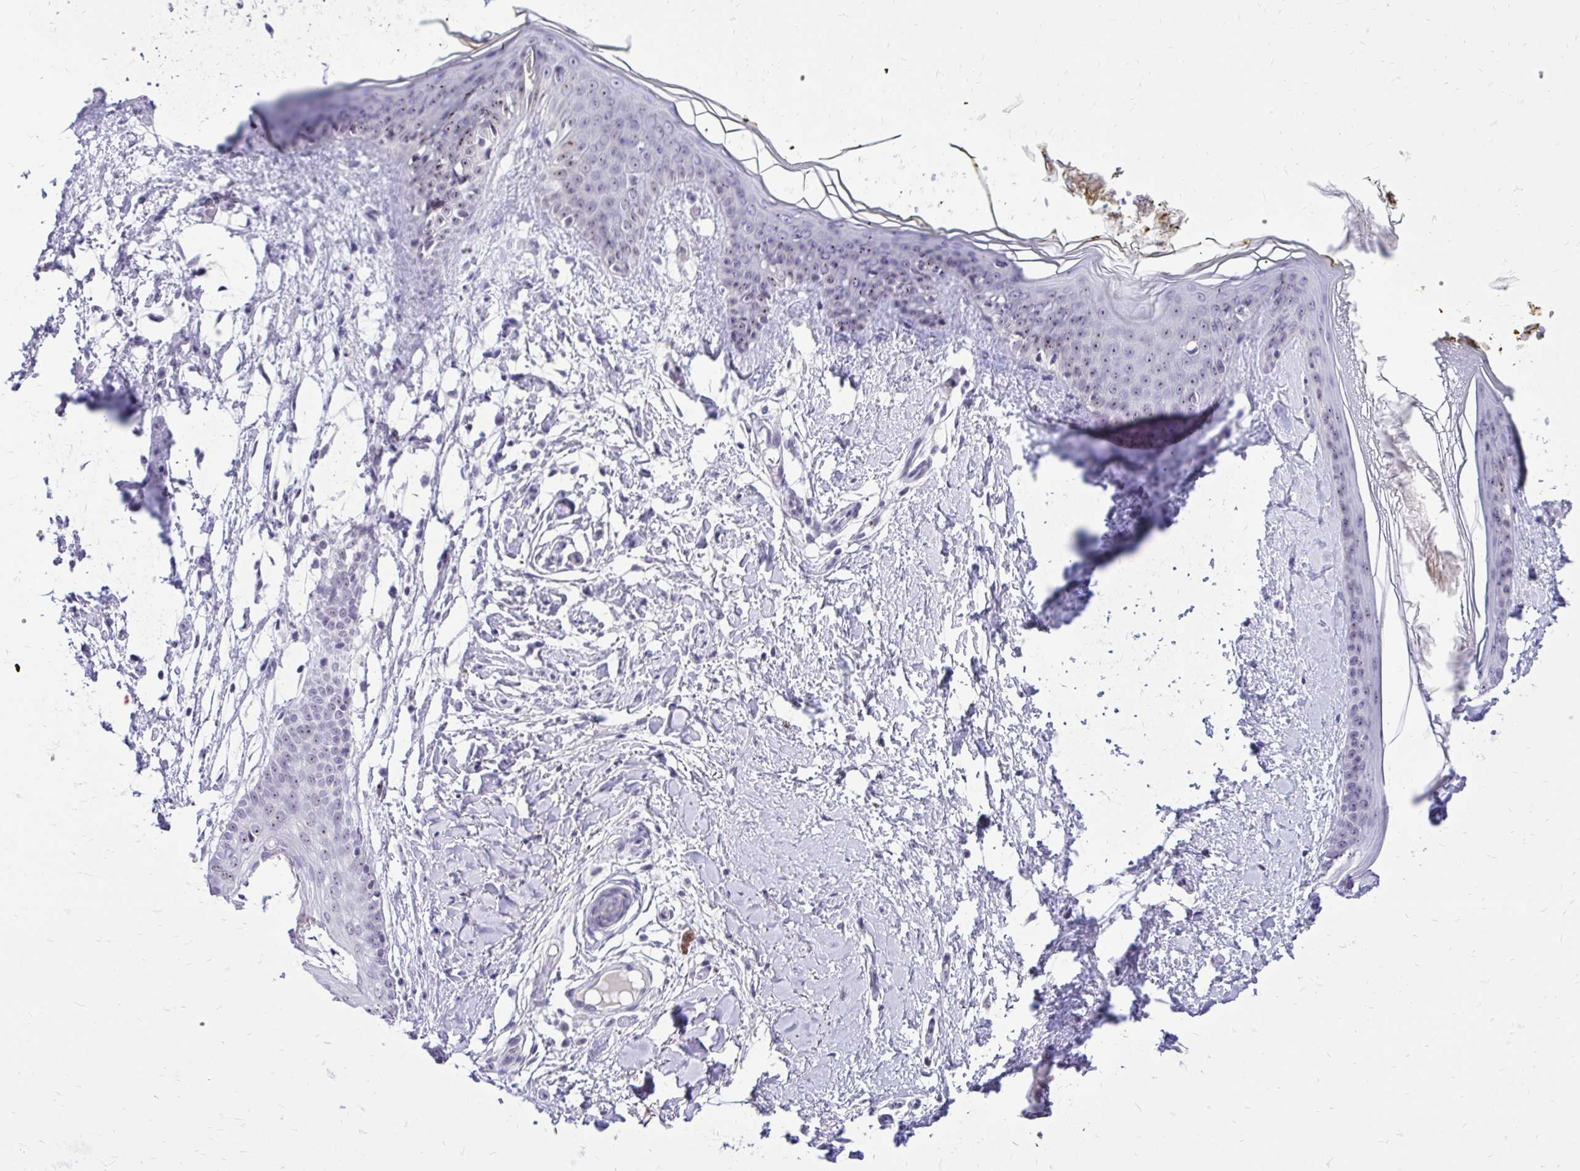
{"staining": {"intensity": "negative", "quantity": "none", "location": "none"}, "tissue": "skin", "cell_type": "Fibroblasts", "image_type": "normal", "snomed": [{"axis": "morphology", "description": "Normal tissue, NOS"}, {"axis": "topography", "description": "Skin"}], "caption": "Immunohistochemistry image of benign skin stained for a protein (brown), which reveals no positivity in fibroblasts.", "gene": "NIFK", "patient": {"sex": "female", "age": 34}}